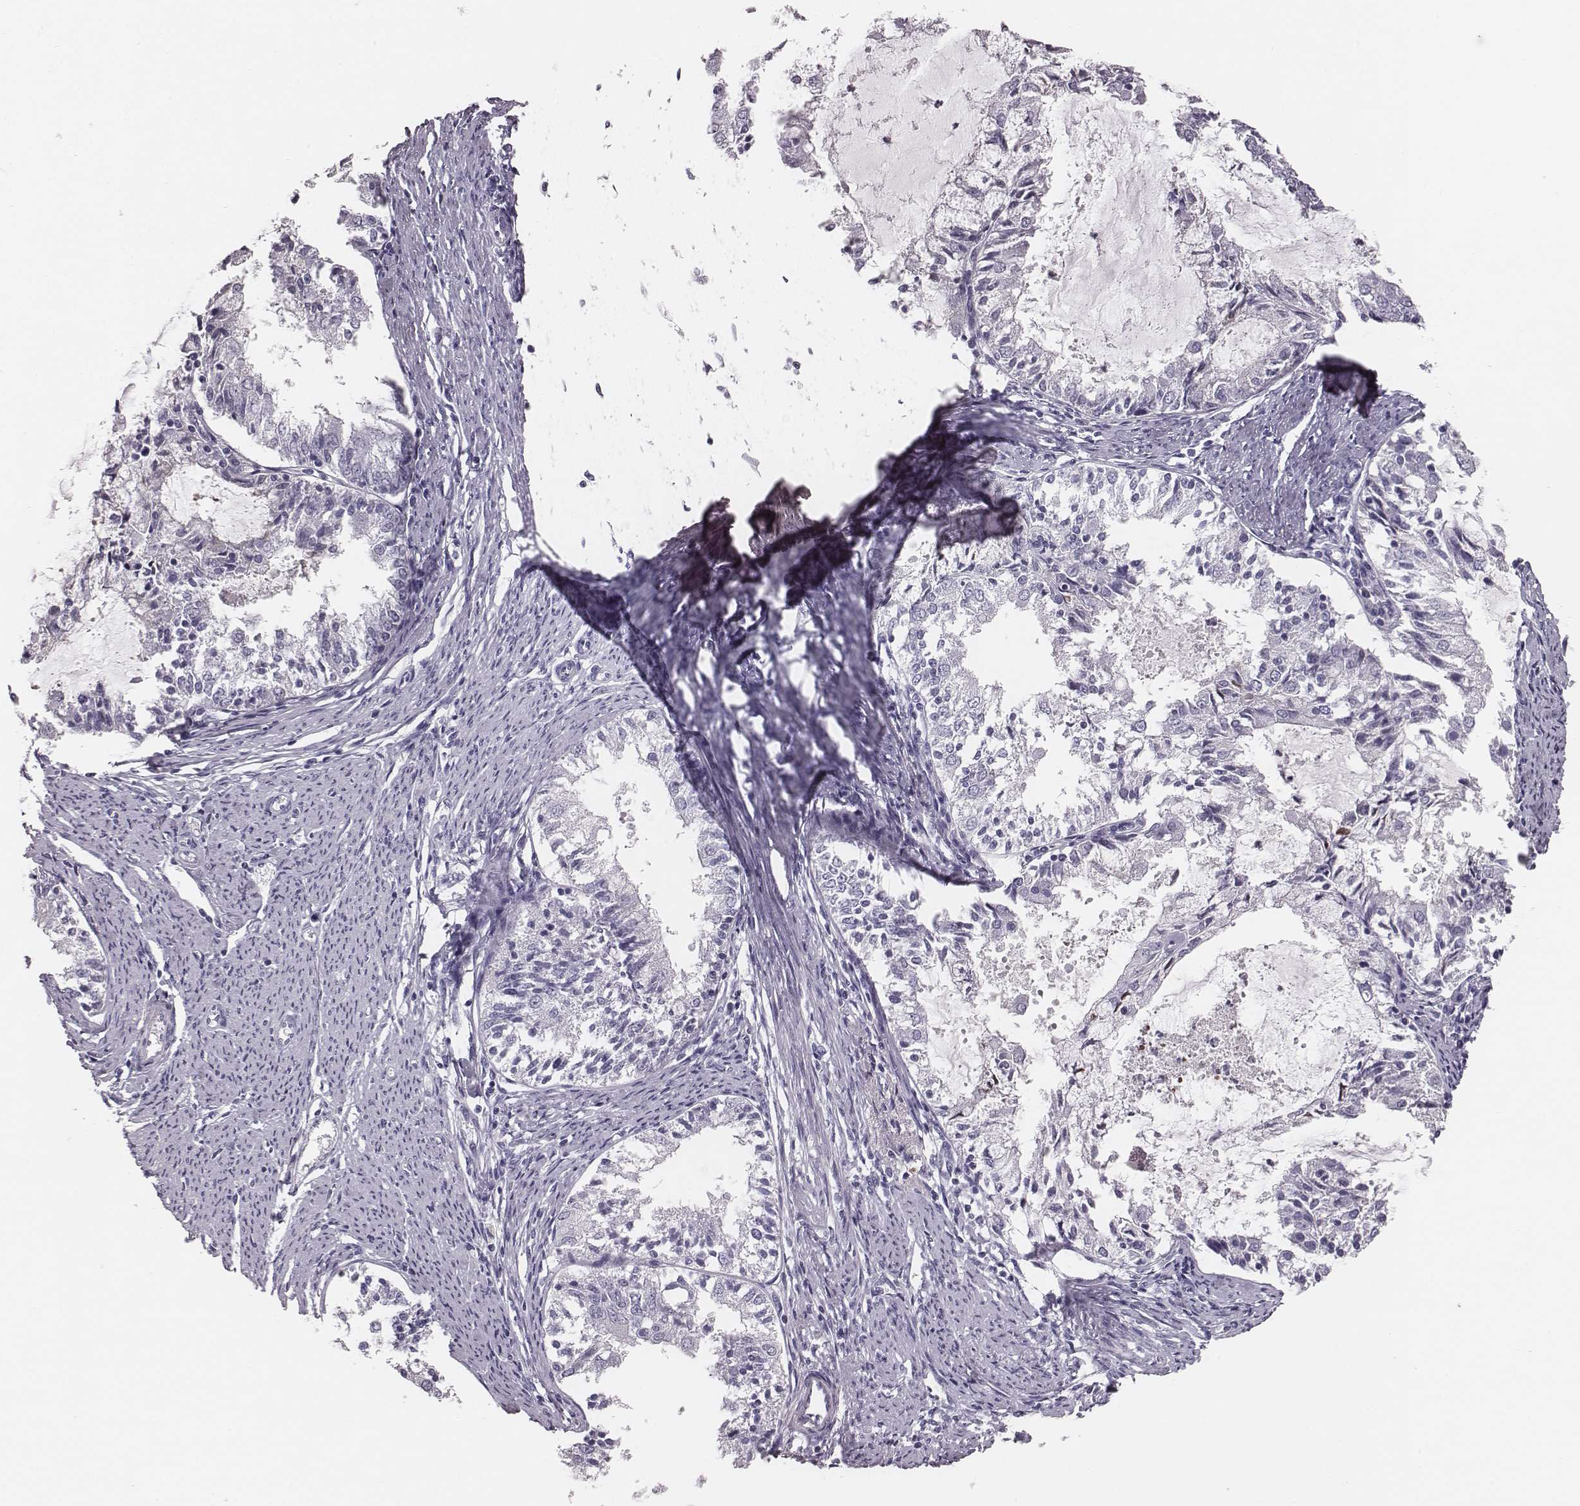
{"staining": {"intensity": "negative", "quantity": "none", "location": "none"}, "tissue": "endometrial cancer", "cell_type": "Tumor cells", "image_type": "cancer", "snomed": [{"axis": "morphology", "description": "Adenocarcinoma, NOS"}, {"axis": "topography", "description": "Endometrium"}], "caption": "Immunohistochemical staining of human endometrial cancer (adenocarcinoma) demonstrates no significant expression in tumor cells.", "gene": "CSH1", "patient": {"sex": "female", "age": 57}}